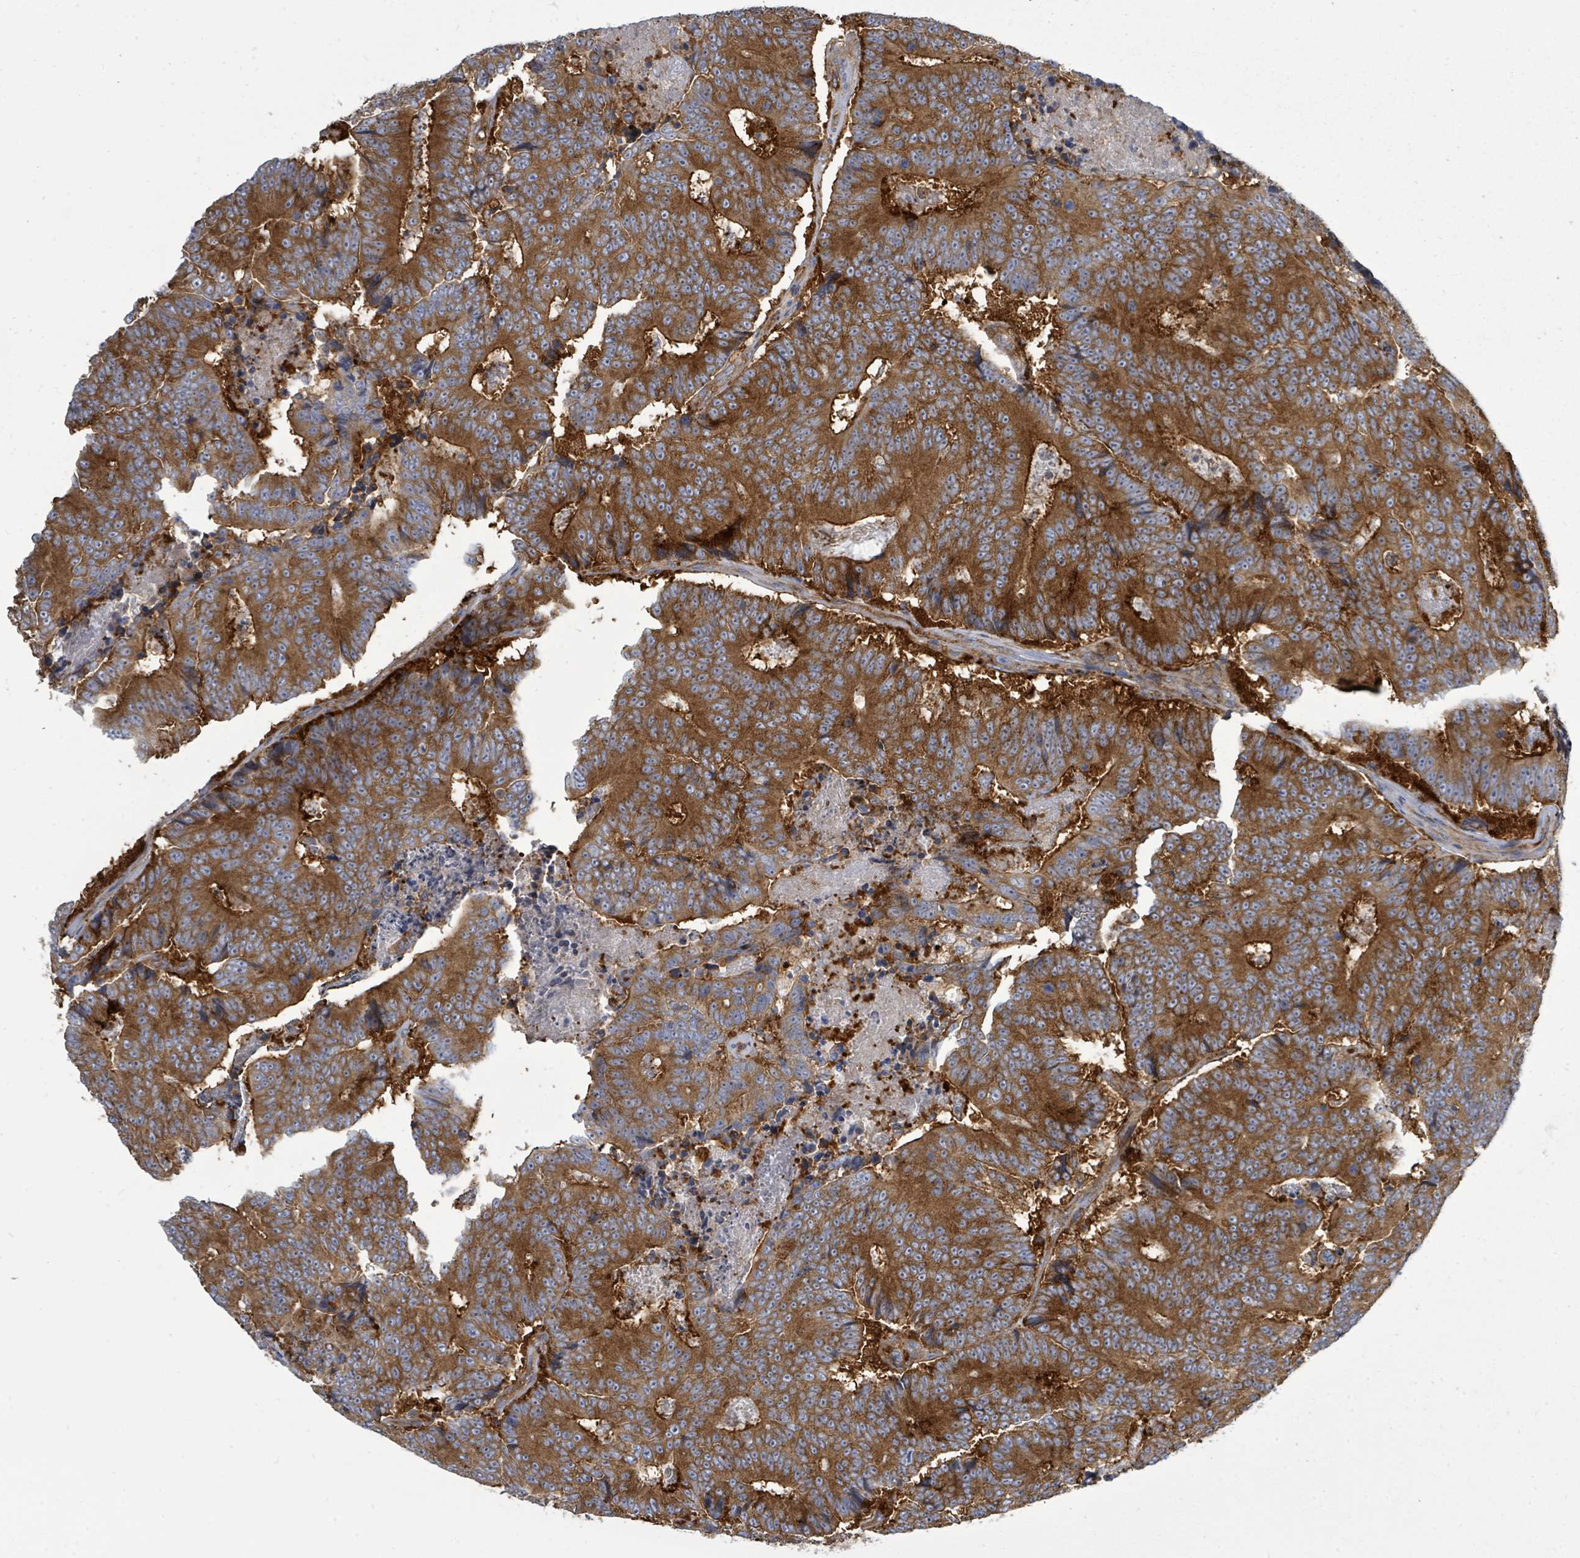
{"staining": {"intensity": "strong", "quantity": ">75%", "location": "cytoplasmic/membranous"}, "tissue": "colorectal cancer", "cell_type": "Tumor cells", "image_type": "cancer", "snomed": [{"axis": "morphology", "description": "Adenocarcinoma, NOS"}, {"axis": "topography", "description": "Colon"}], "caption": "Protein positivity by immunohistochemistry (IHC) exhibits strong cytoplasmic/membranous staining in about >75% of tumor cells in colorectal cancer.", "gene": "EIF3C", "patient": {"sex": "male", "age": 83}}